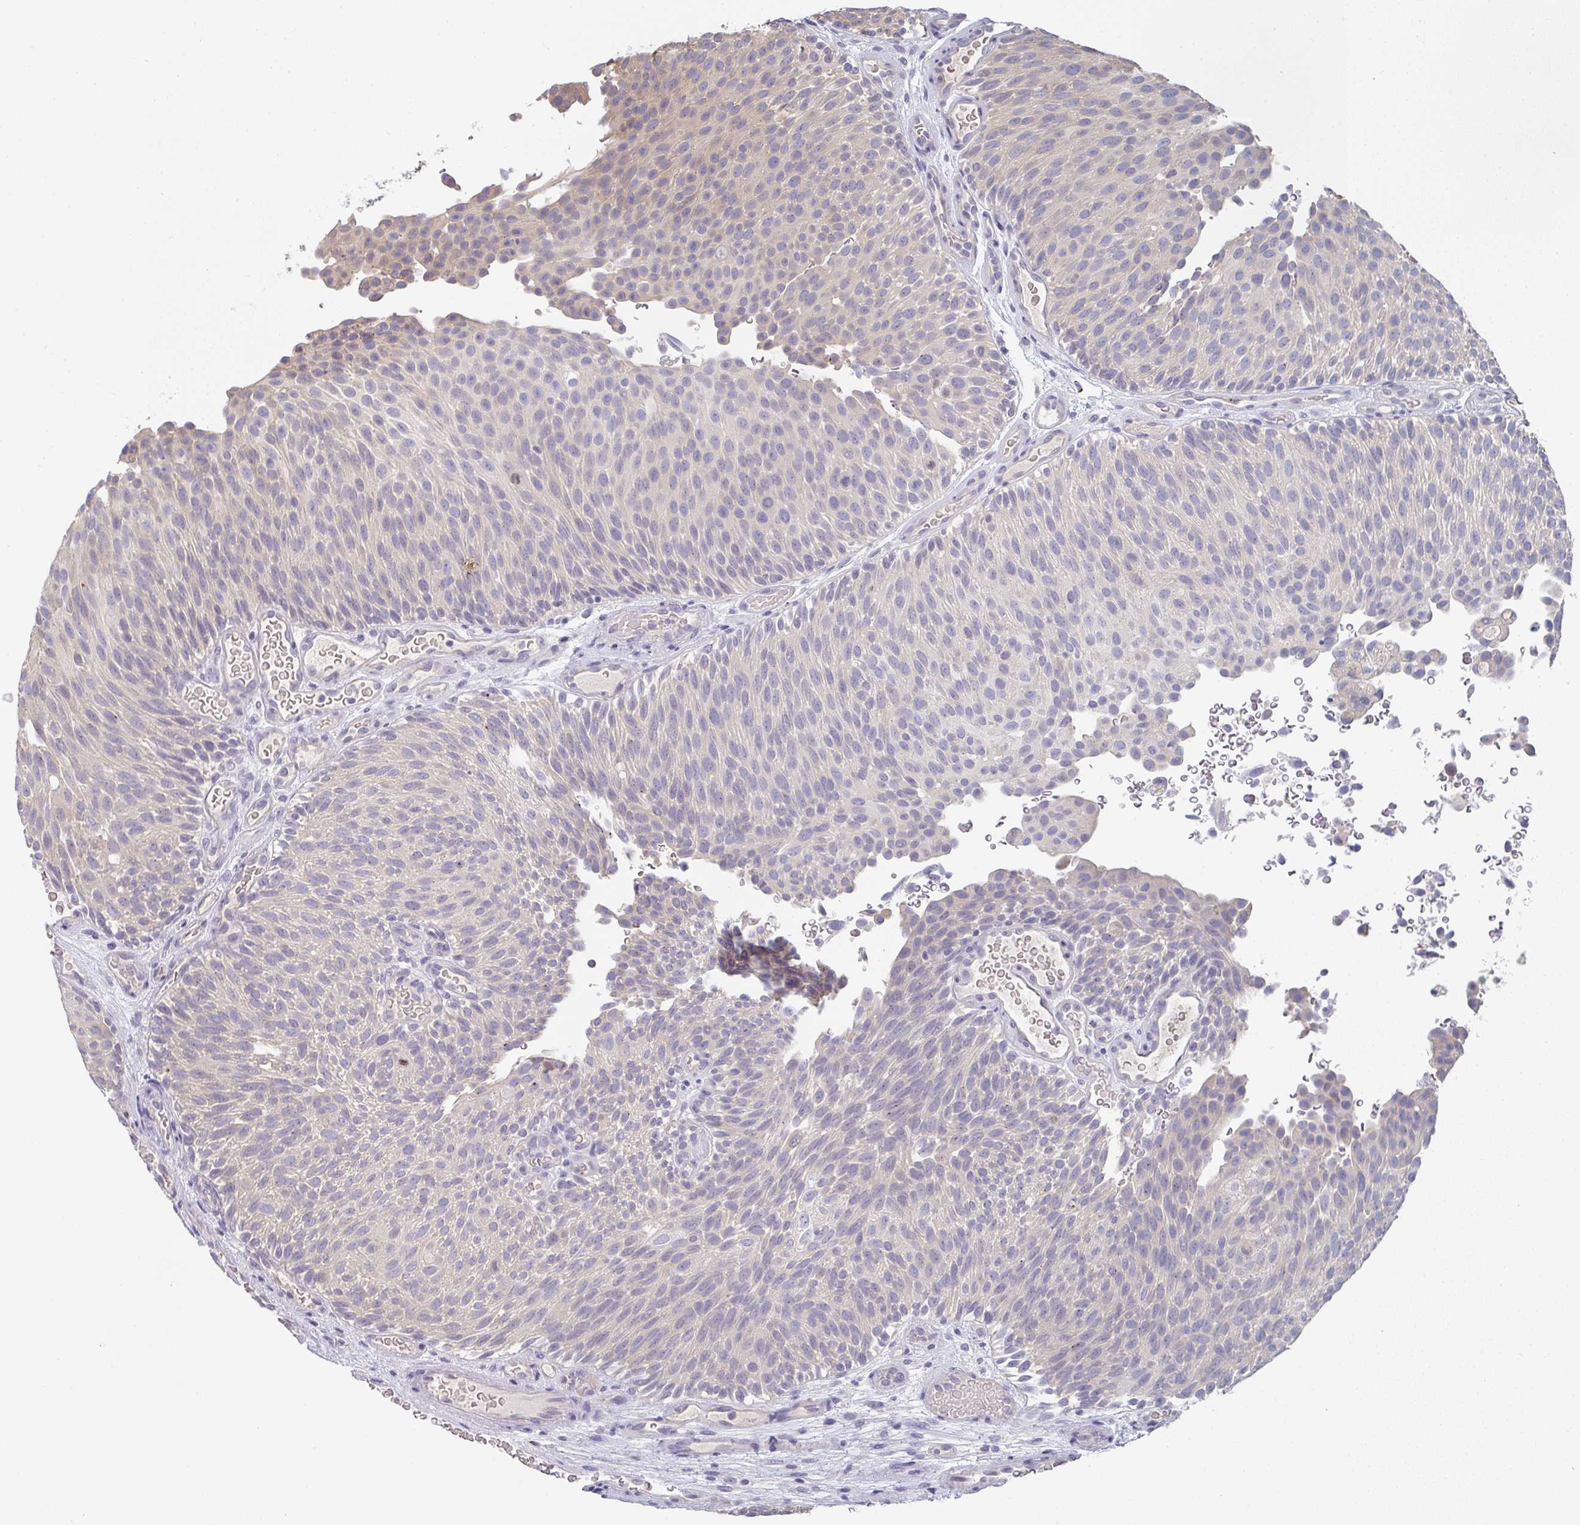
{"staining": {"intensity": "moderate", "quantity": "<25%", "location": "cytoplasmic/membranous"}, "tissue": "urothelial cancer", "cell_type": "Tumor cells", "image_type": "cancer", "snomed": [{"axis": "morphology", "description": "Urothelial carcinoma, Low grade"}, {"axis": "topography", "description": "Urinary bladder"}], "caption": "Immunohistochemical staining of human urothelial cancer reveals moderate cytoplasmic/membranous protein expression in approximately <25% of tumor cells. The protein is stained brown, and the nuclei are stained in blue (DAB (3,3'-diaminobenzidine) IHC with brightfield microscopy, high magnification).", "gene": "CHMP5", "patient": {"sex": "male", "age": 78}}